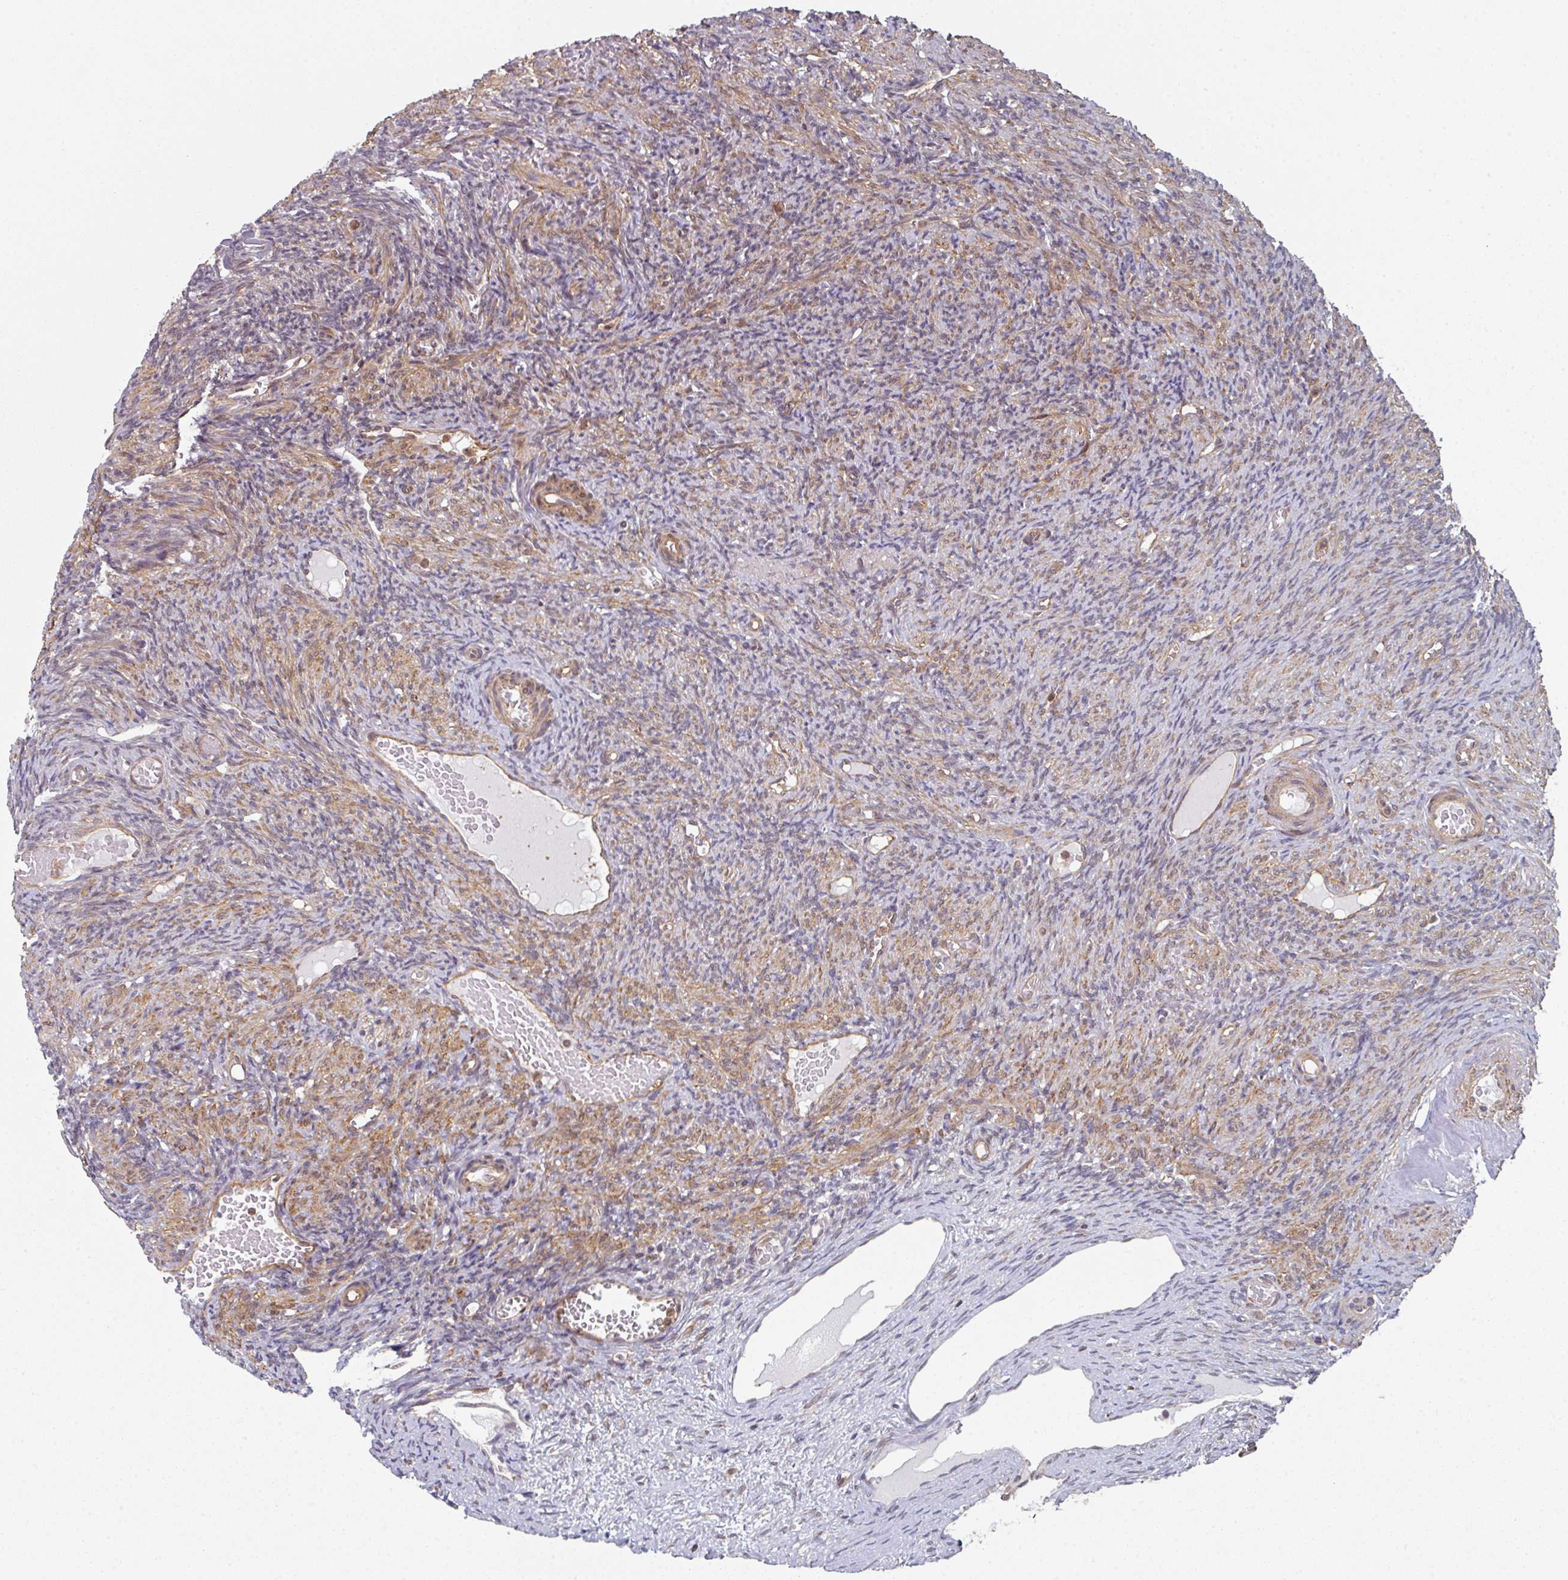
{"staining": {"intensity": "negative", "quantity": "none", "location": "none"}, "tissue": "ovary", "cell_type": "Ovarian stroma cells", "image_type": "normal", "snomed": [{"axis": "morphology", "description": "Normal tissue, NOS"}, {"axis": "topography", "description": "Ovary"}], "caption": "Ovary was stained to show a protein in brown. There is no significant expression in ovarian stroma cells. (DAB IHC with hematoxylin counter stain).", "gene": "PSME3IP1", "patient": {"sex": "female", "age": 51}}